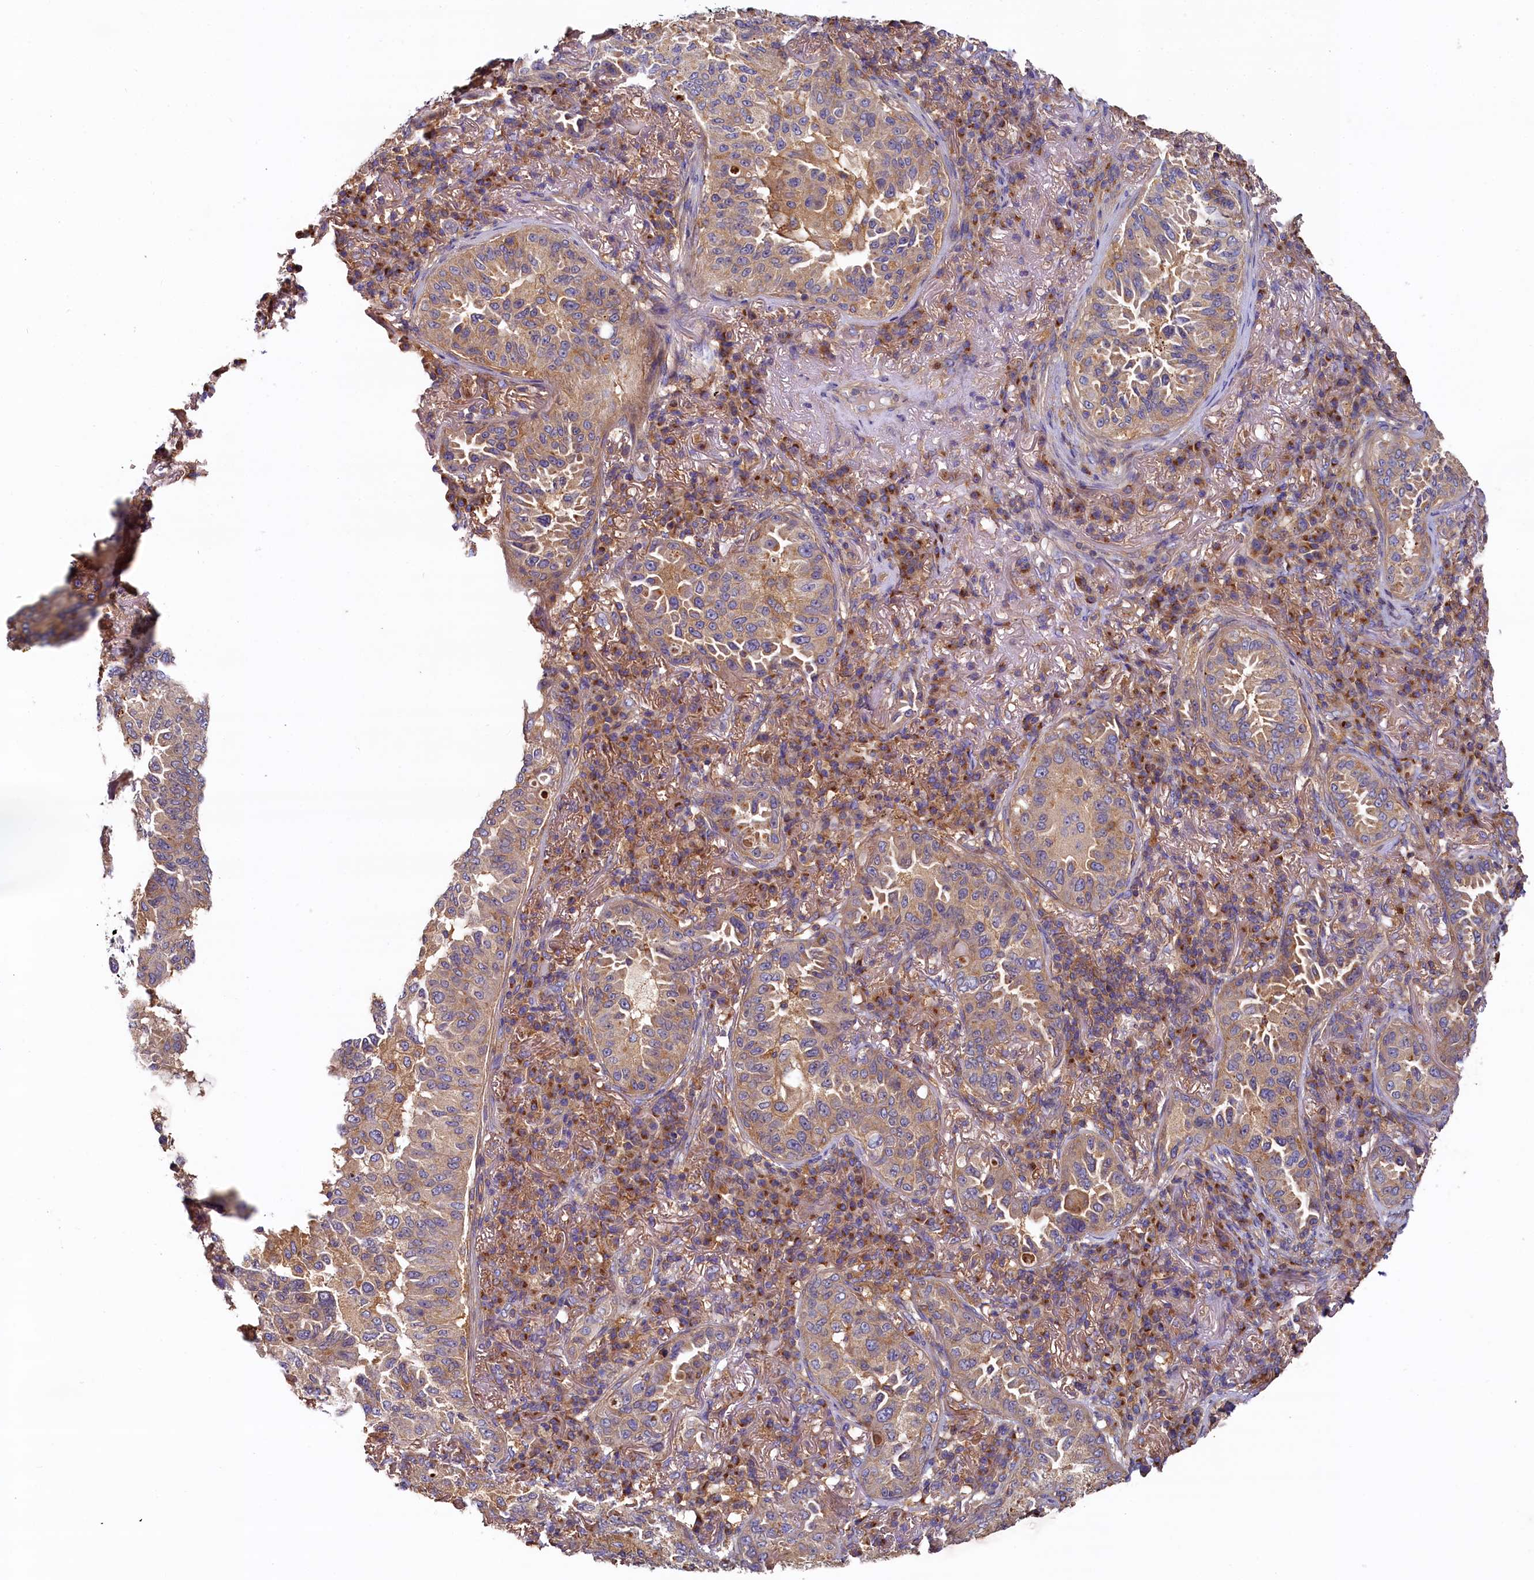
{"staining": {"intensity": "weak", "quantity": "25%-75%", "location": "cytoplasmic/membranous"}, "tissue": "lung cancer", "cell_type": "Tumor cells", "image_type": "cancer", "snomed": [{"axis": "morphology", "description": "Adenocarcinoma, NOS"}, {"axis": "topography", "description": "Lung"}], "caption": "An image showing weak cytoplasmic/membranous staining in about 25%-75% of tumor cells in lung cancer, as visualized by brown immunohistochemical staining.", "gene": "PPIP5K1", "patient": {"sex": "female", "age": 69}}